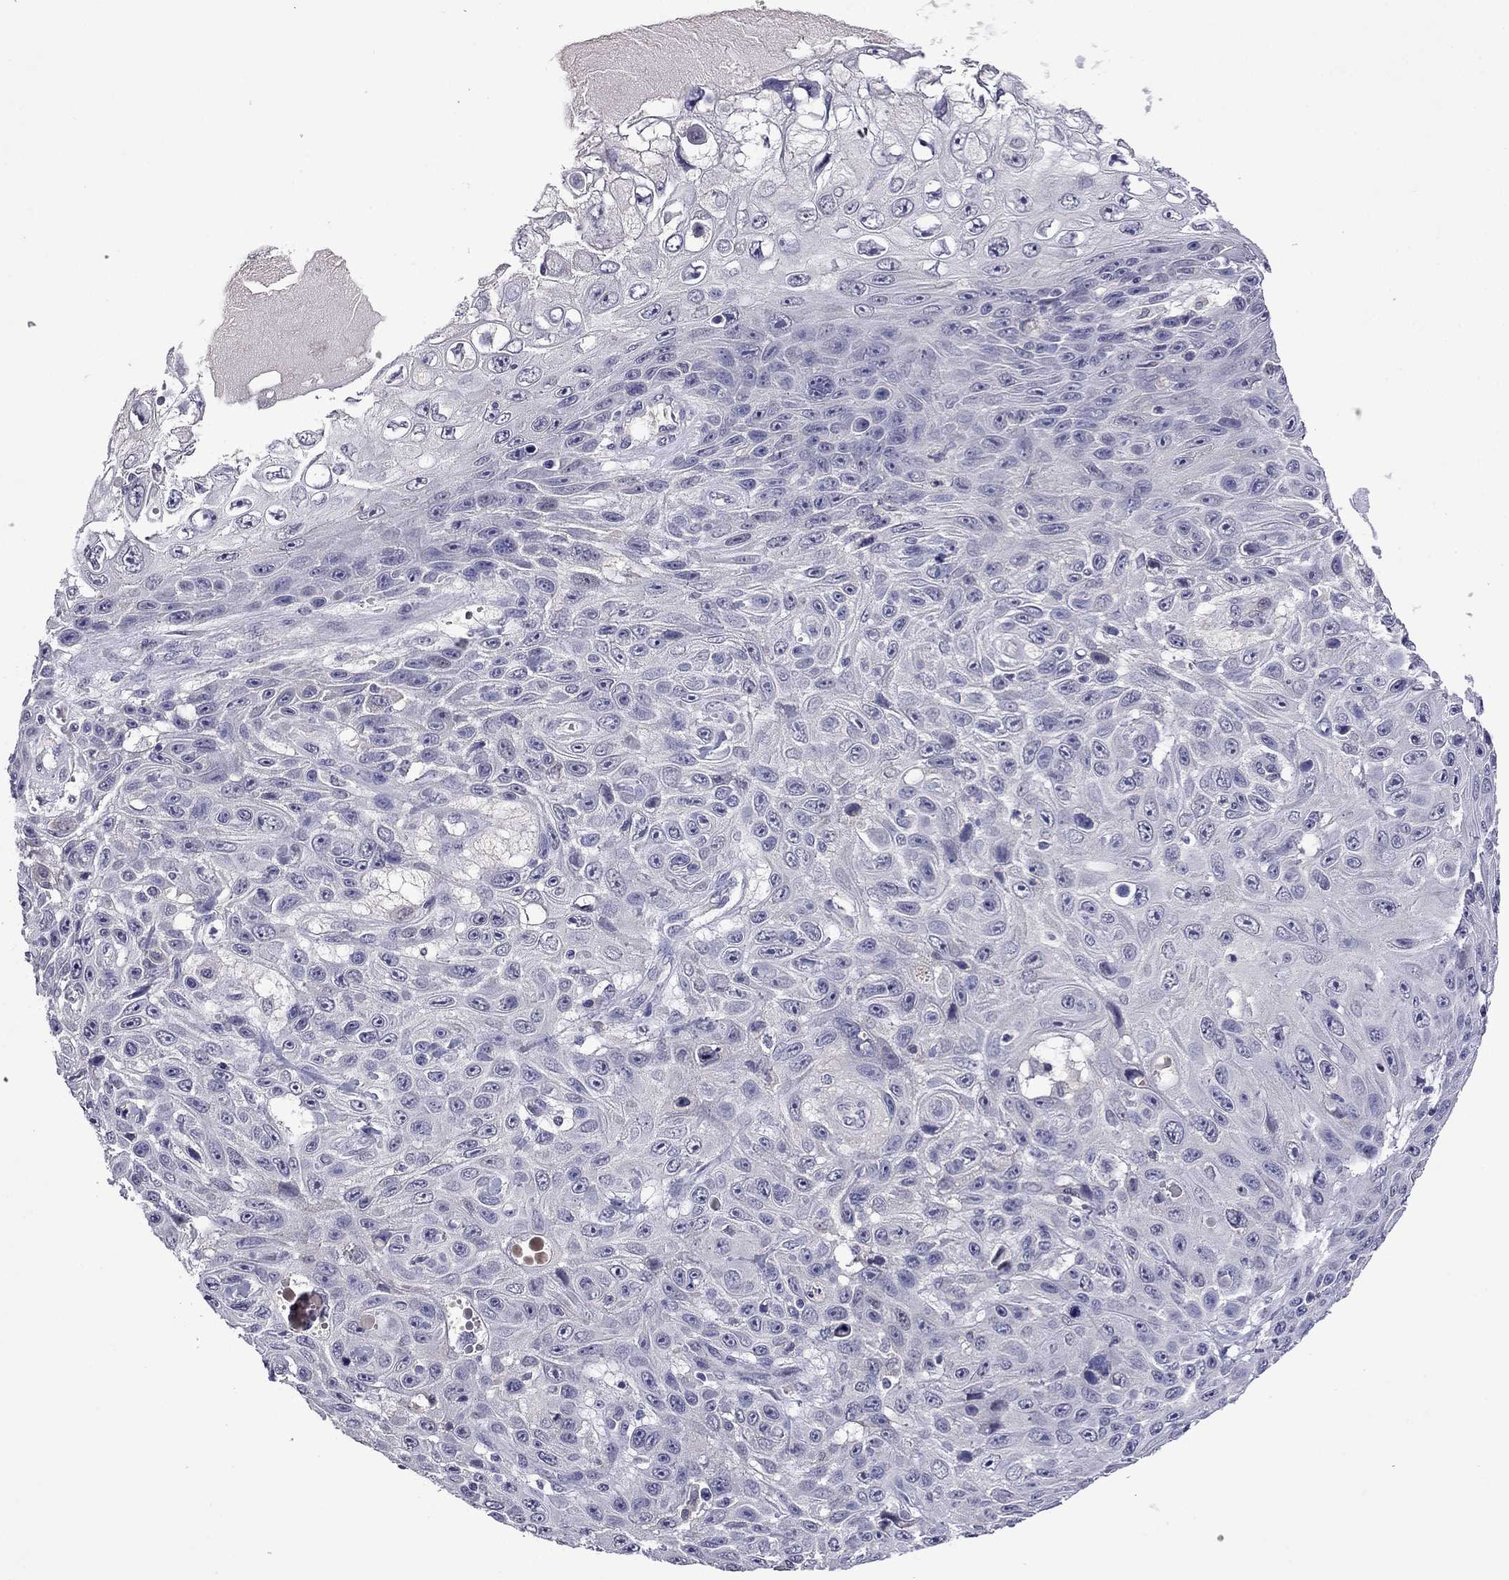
{"staining": {"intensity": "negative", "quantity": "none", "location": "none"}, "tissue": "skin cancer", "cell_type": "Tumor cells", "image_type": "cancer", "snomed": [{"axis": "morphology", "description": "Squamous cell carcinoma, NOS"}, {"axis": "topography", "description": "Skin"}], "caption": "The histopathology image reveals no staining of tumor cells in skin squamous cell carcinoma.", "gene": "STAR", "patient": {"sex": "male", "age": 82}}